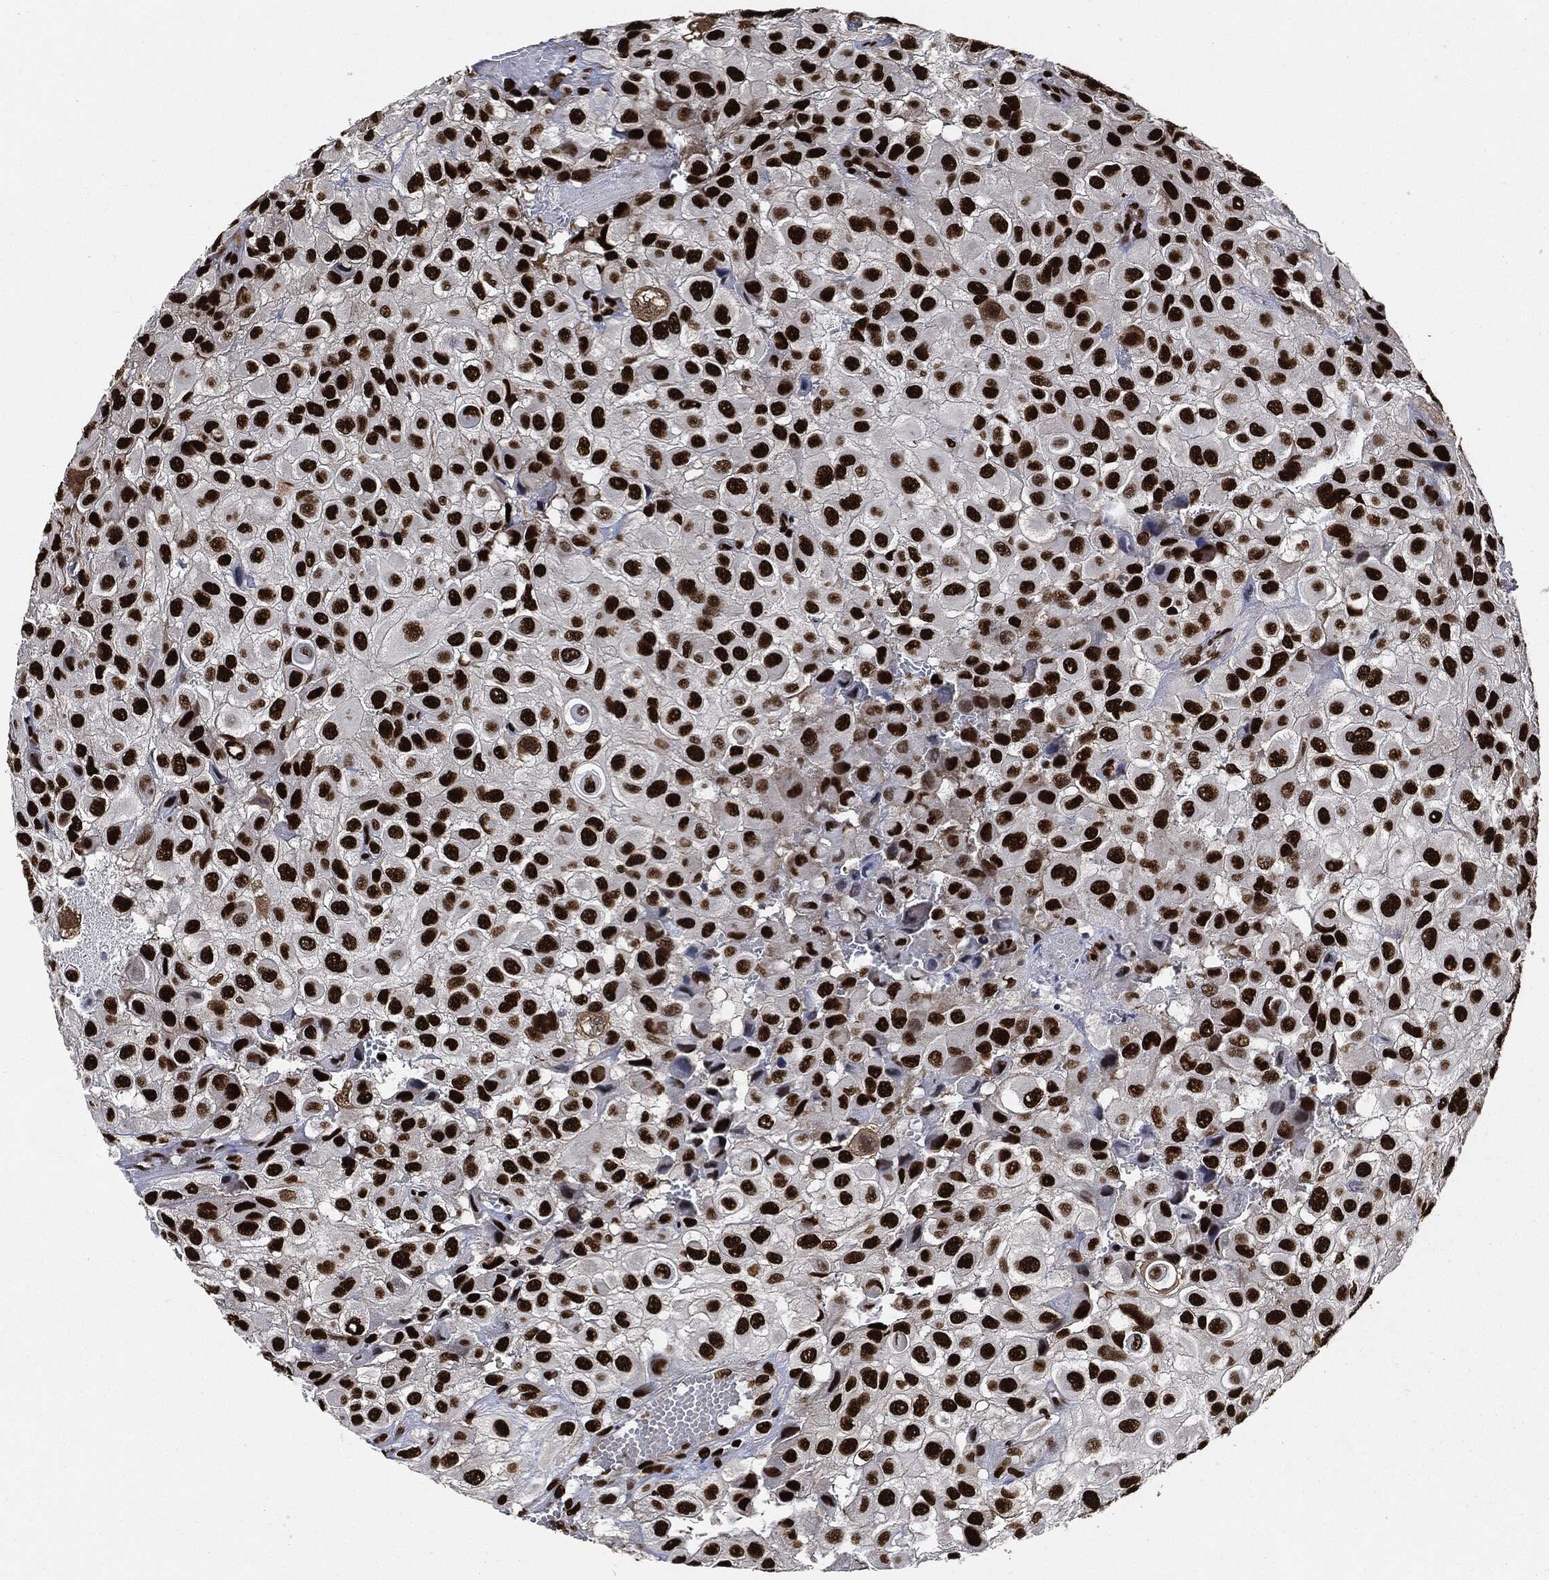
{"staining": {"intensity": "strong", "quantity": ">75%", "location": "nuclear"}, "tissue": "urothelial cancer", "cell_type": "Tumor cells", "image_type": "cancer", "snomed": [{"axis": "morphology", "description": "Urothelial carcinoma, High grade"}, {"axis": "topography", "description": "Urinary bladder"}], "caption": "Immunohistochemical staining of human urothelial cancer reveals strong nuclear protein expression in about >75% of tumor cells. (DAB (3,3'-diaminobenzidine) IHC, brown staining for protein, blue staining for nuclei).", "gene": "RECQL", "patient": {"sex": "male", "age": 56}}